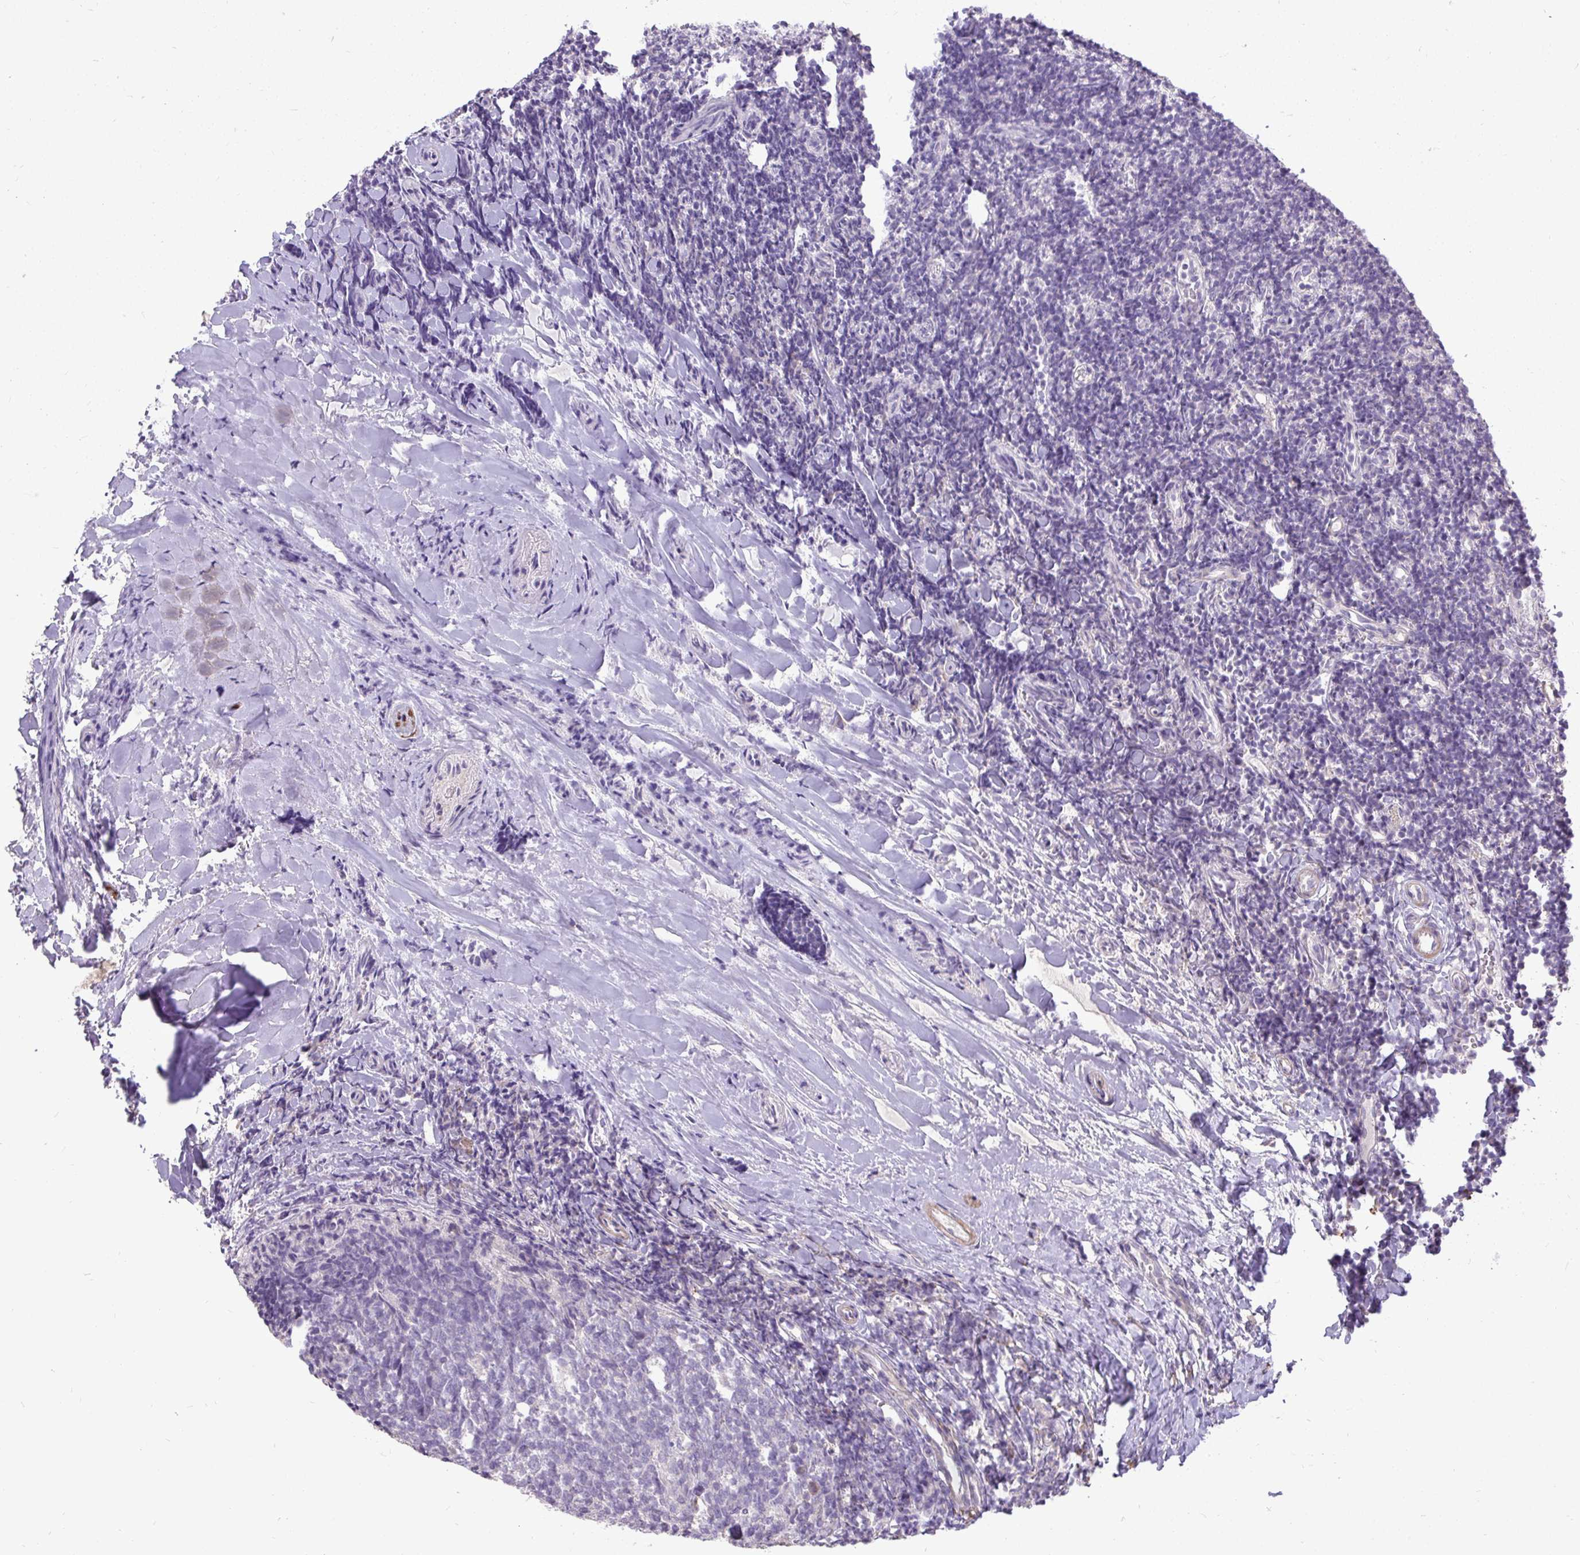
{"staining": {"intensity": "negative", "quantity": "none", "location": "none"}, "tissue": "tonsil", "cell_type": "Germinal center cells", "image_type": "normal", "snomed": [{"axis": "morphology", "description": "Normal tissue, NOS"}, {"axis": "topography", "description": "Tonsil"}], "caption": "Micrograph shows no significant protein expression in germinal center cells of normal tonsil. (Immunohistochemistry, brightfield microscopy, high magnification).", "gene": "STRIP1", "patient": {"sex": "female", "age": 10}}